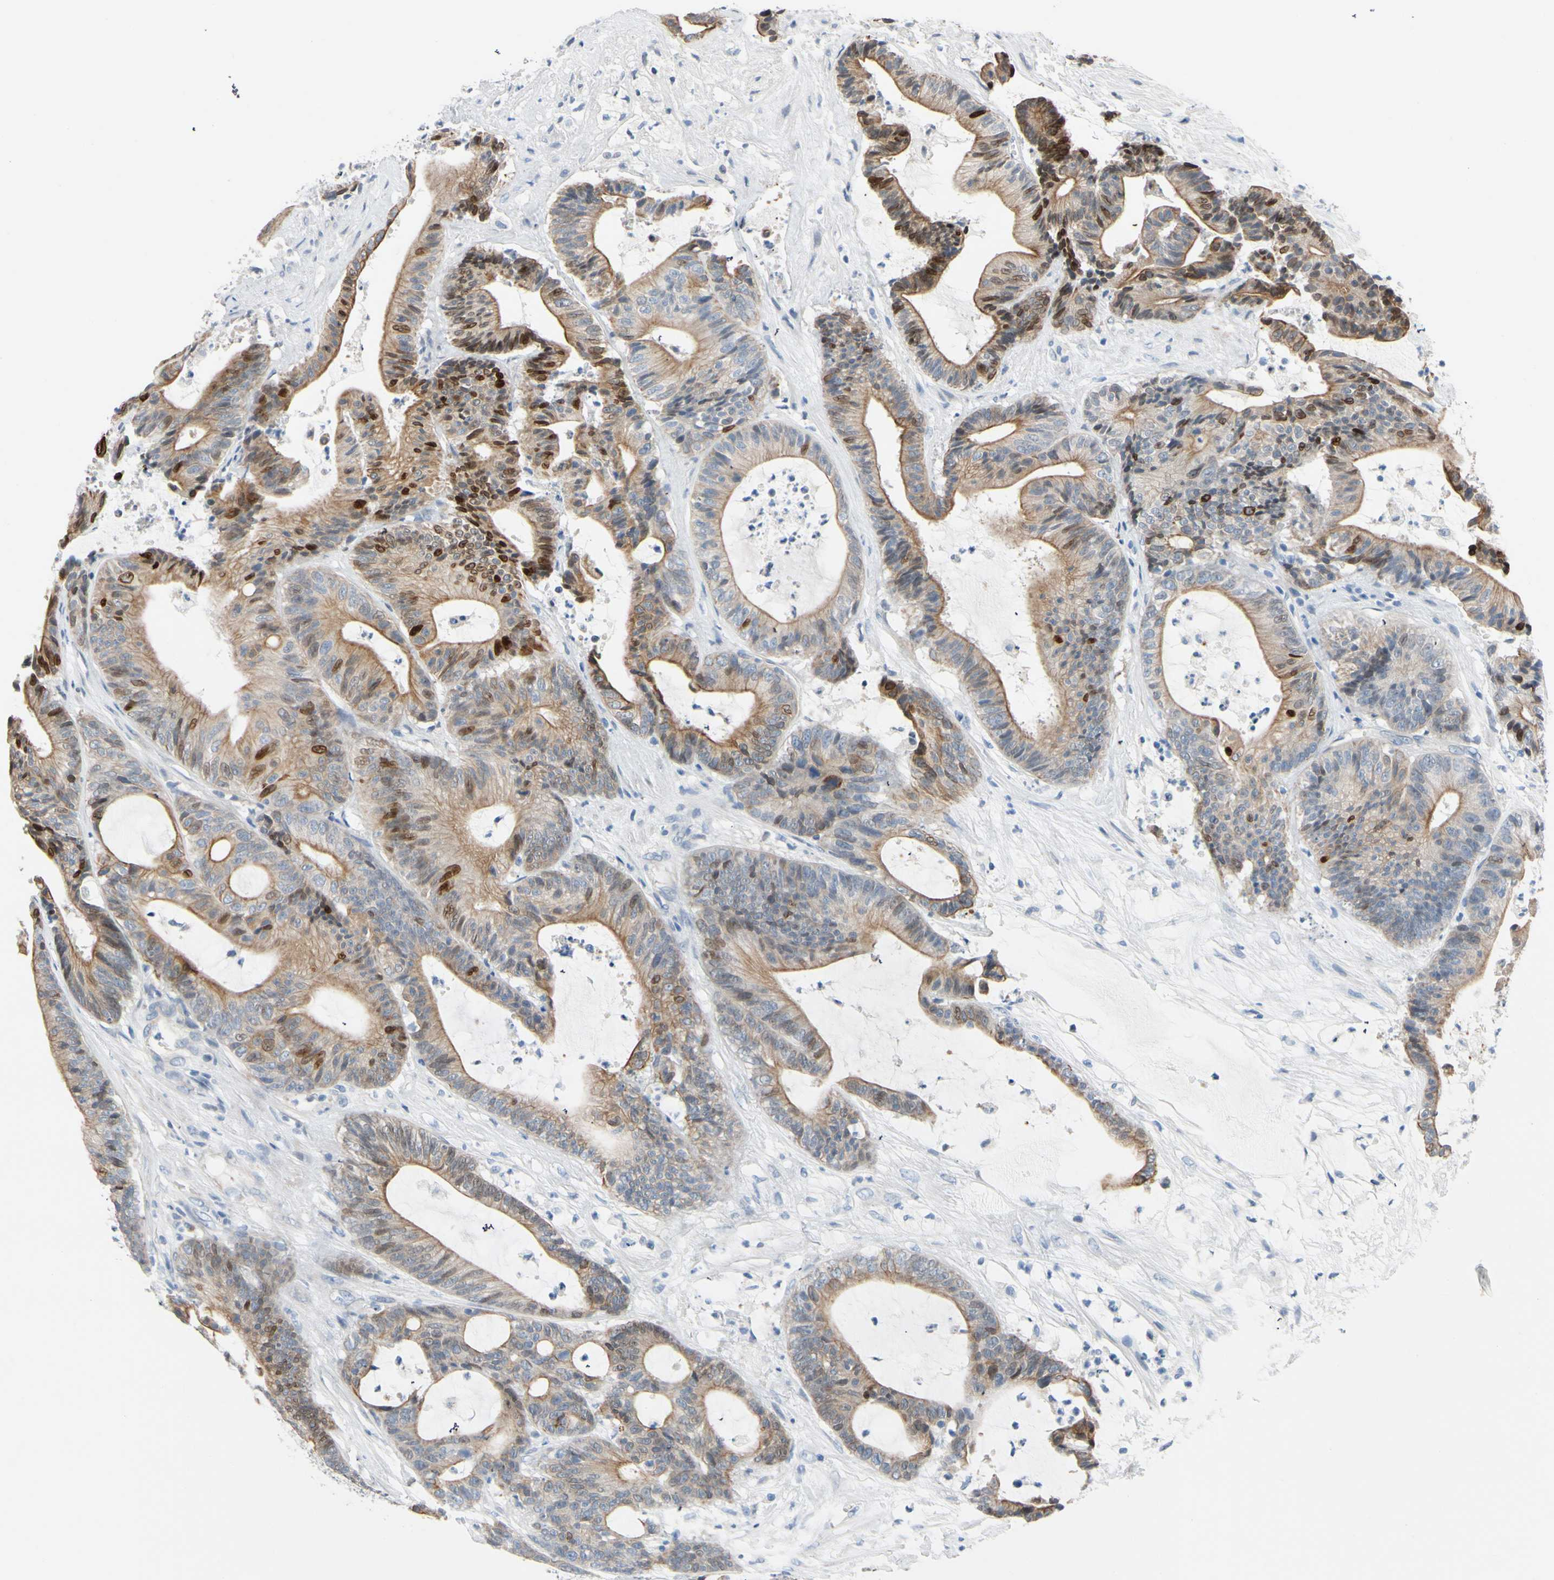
{"staining": {"intensity": "moderate", "quantity": "25%-75%", "location": "cytoplasmic/membranous,nuclear"}, "tissue": "colorectal cancer", "cell_type": "Tumor cells", "image_type": "cancer", "snomed": [{"axis": "morphology", "description": "Adenocarcinoma, NOS"}, {"axis": "topography", "description": "Colon"}], "caption": "High-magnification brightfield microscopy of colorectal cancer stained with DAB (brown) and counterstained with hematoxylin (blue). tumor cells exhibit moderate cytoplasmic/membranous and nuclear expression is identified in approximately25%-75% of cells.", "gene": "ZNF132", "patient": {"sex": "female", "age": 84}}